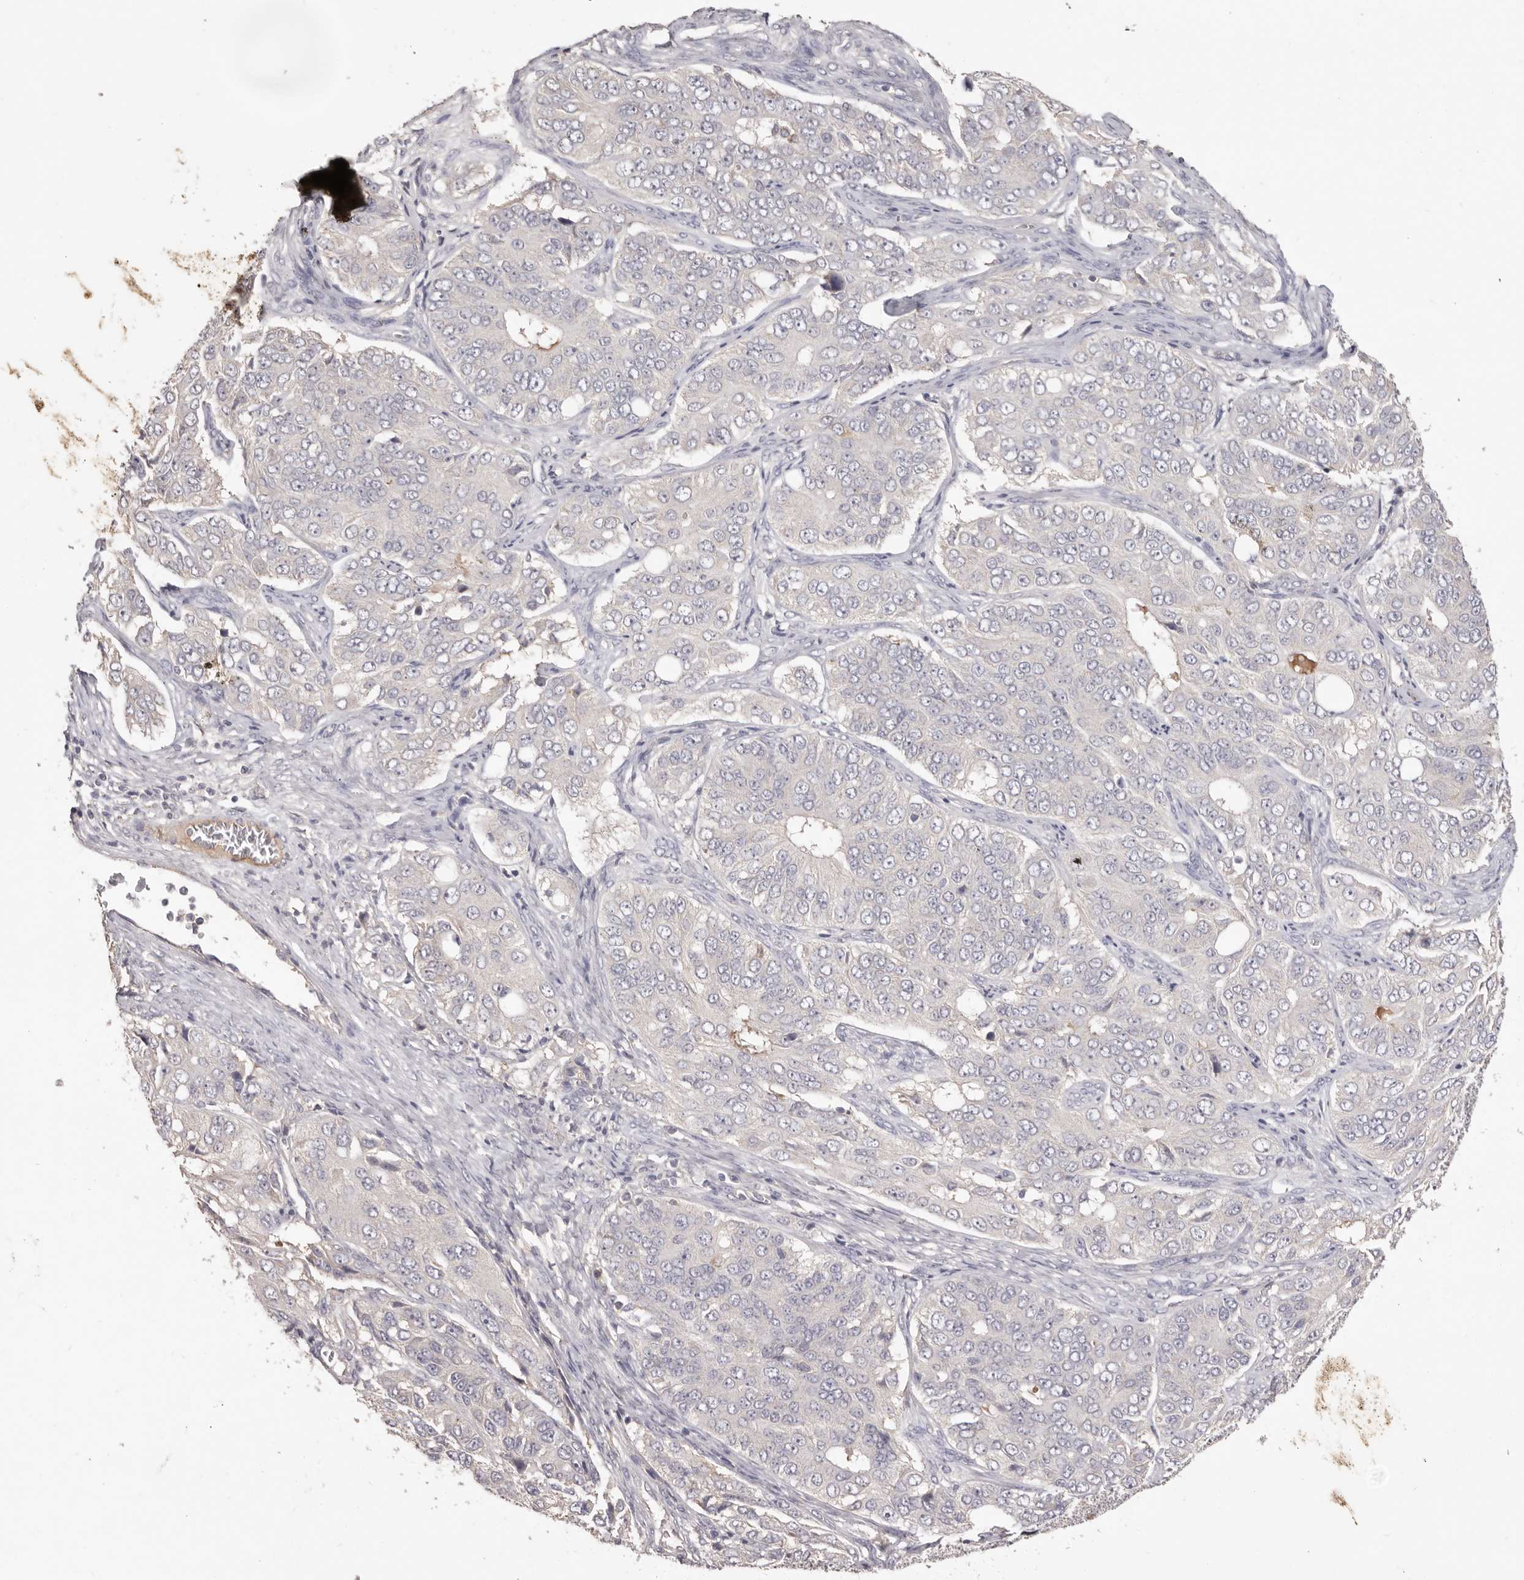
{"staining": {"intensity": "negative", "quantity": "none", "location": "none"}, "tissue": "ovarian cancer", "cell_type": "Tumor cells", "image_type": "cancer", "snomed": [{"axis": "morphology", "description": "Carcinoma, endometroid"}, {"axis": "topography", "description": "Ovary"}], "caption": "The histopathology image shows no staining of tumor cells in ovarian cancer.", "gene": "HCAR2", "patient": {"sex": "female", "age": 51}}